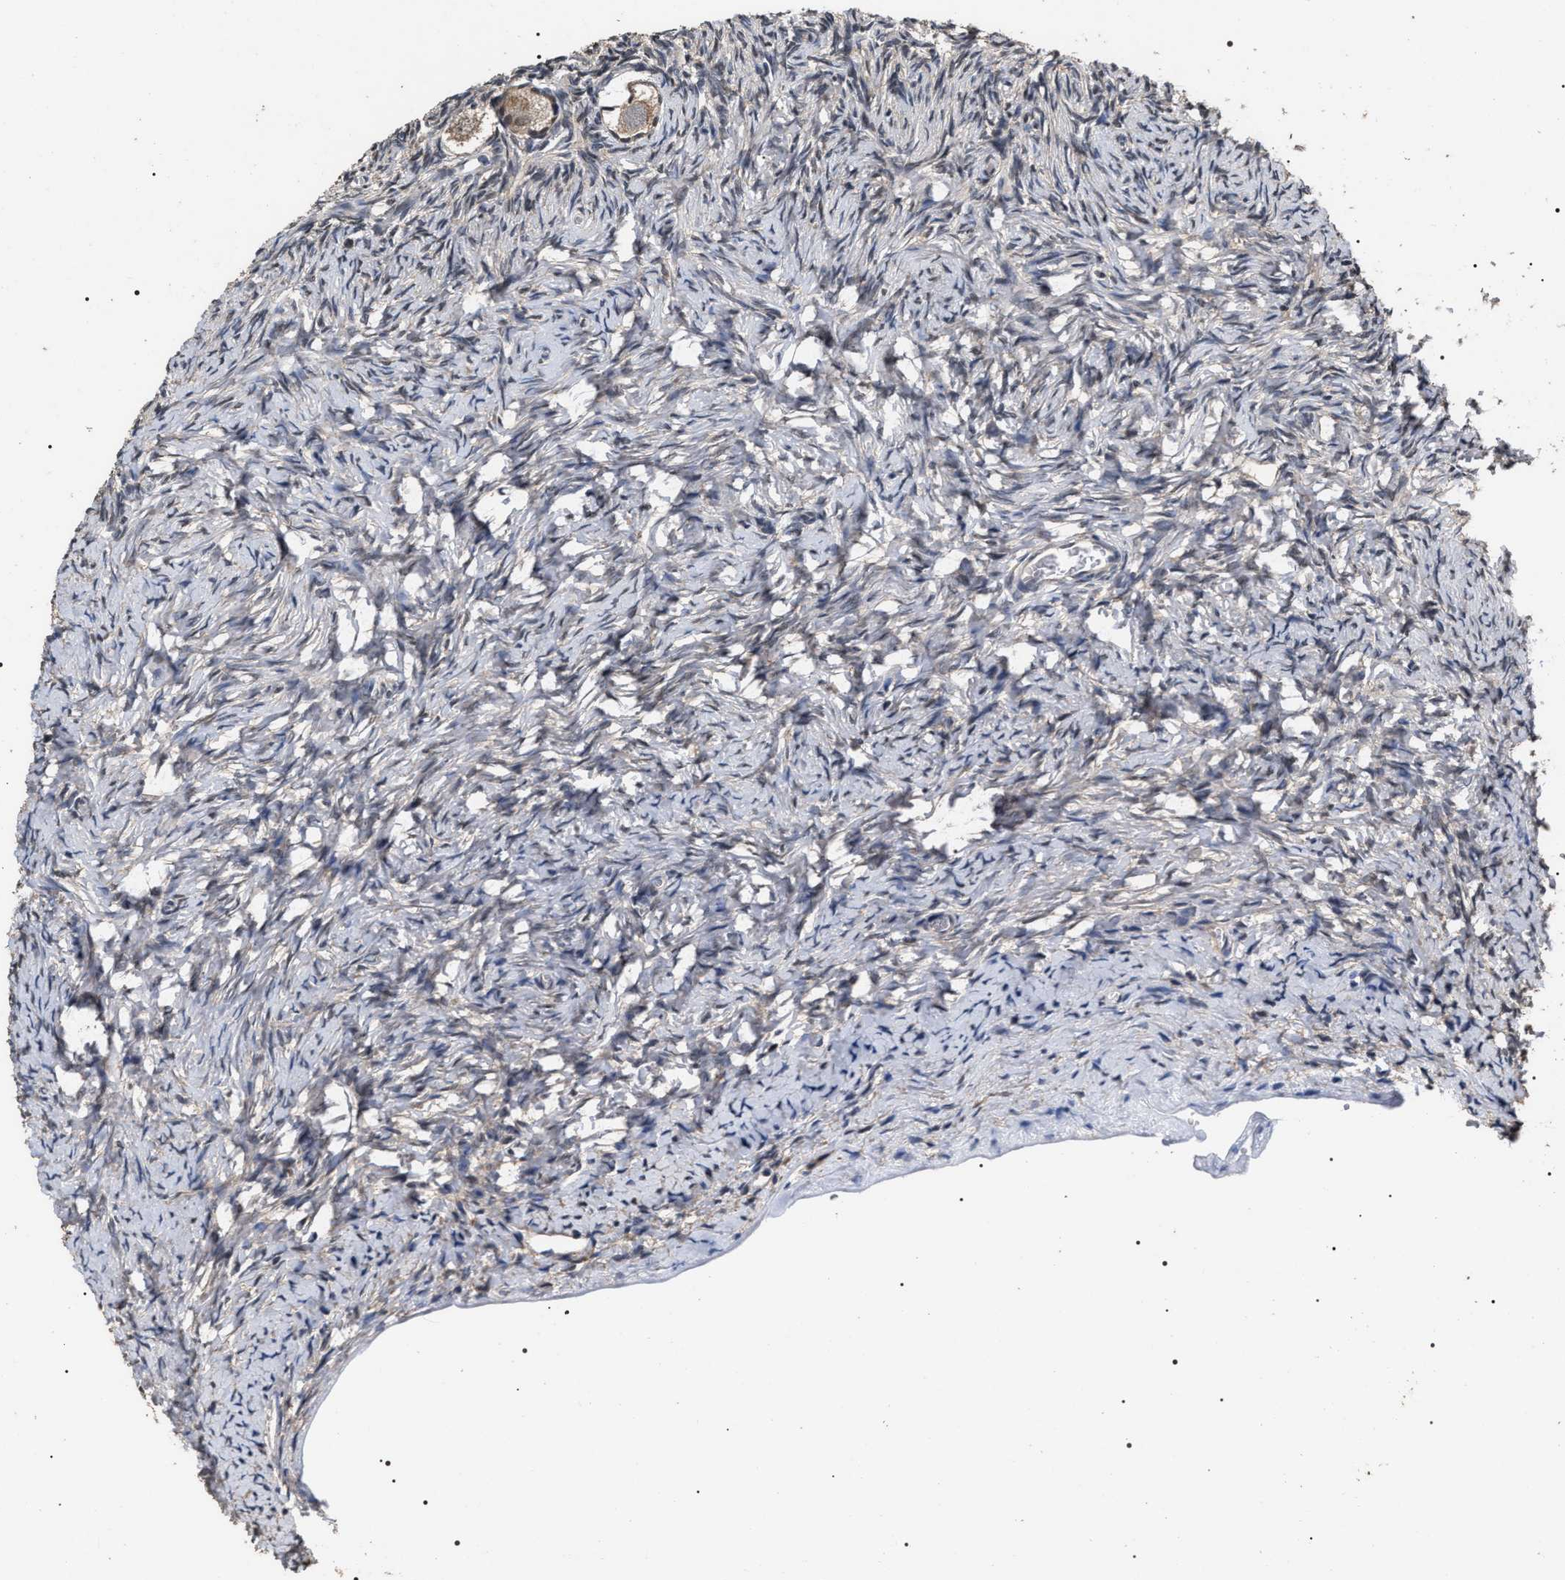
{"staining": {"intensity": "weak", "quantity": "<25%", "location": "cytoplasmic/membranous"}, "tissue": "ovary", "cell_type": "Follicle cells", "image_type": "normal", "snomed": [{"axis": "morphology", "description": "Normal tissue, NOS"}, {"axis": "topography", "description": "Ovary"}], "caption": "IHC image of benign human ovary stained for a protein (brown), which displays no expression in follicle cells.", "gene": "UPF3A", "patient": {"sex": "female", "age": 27}}